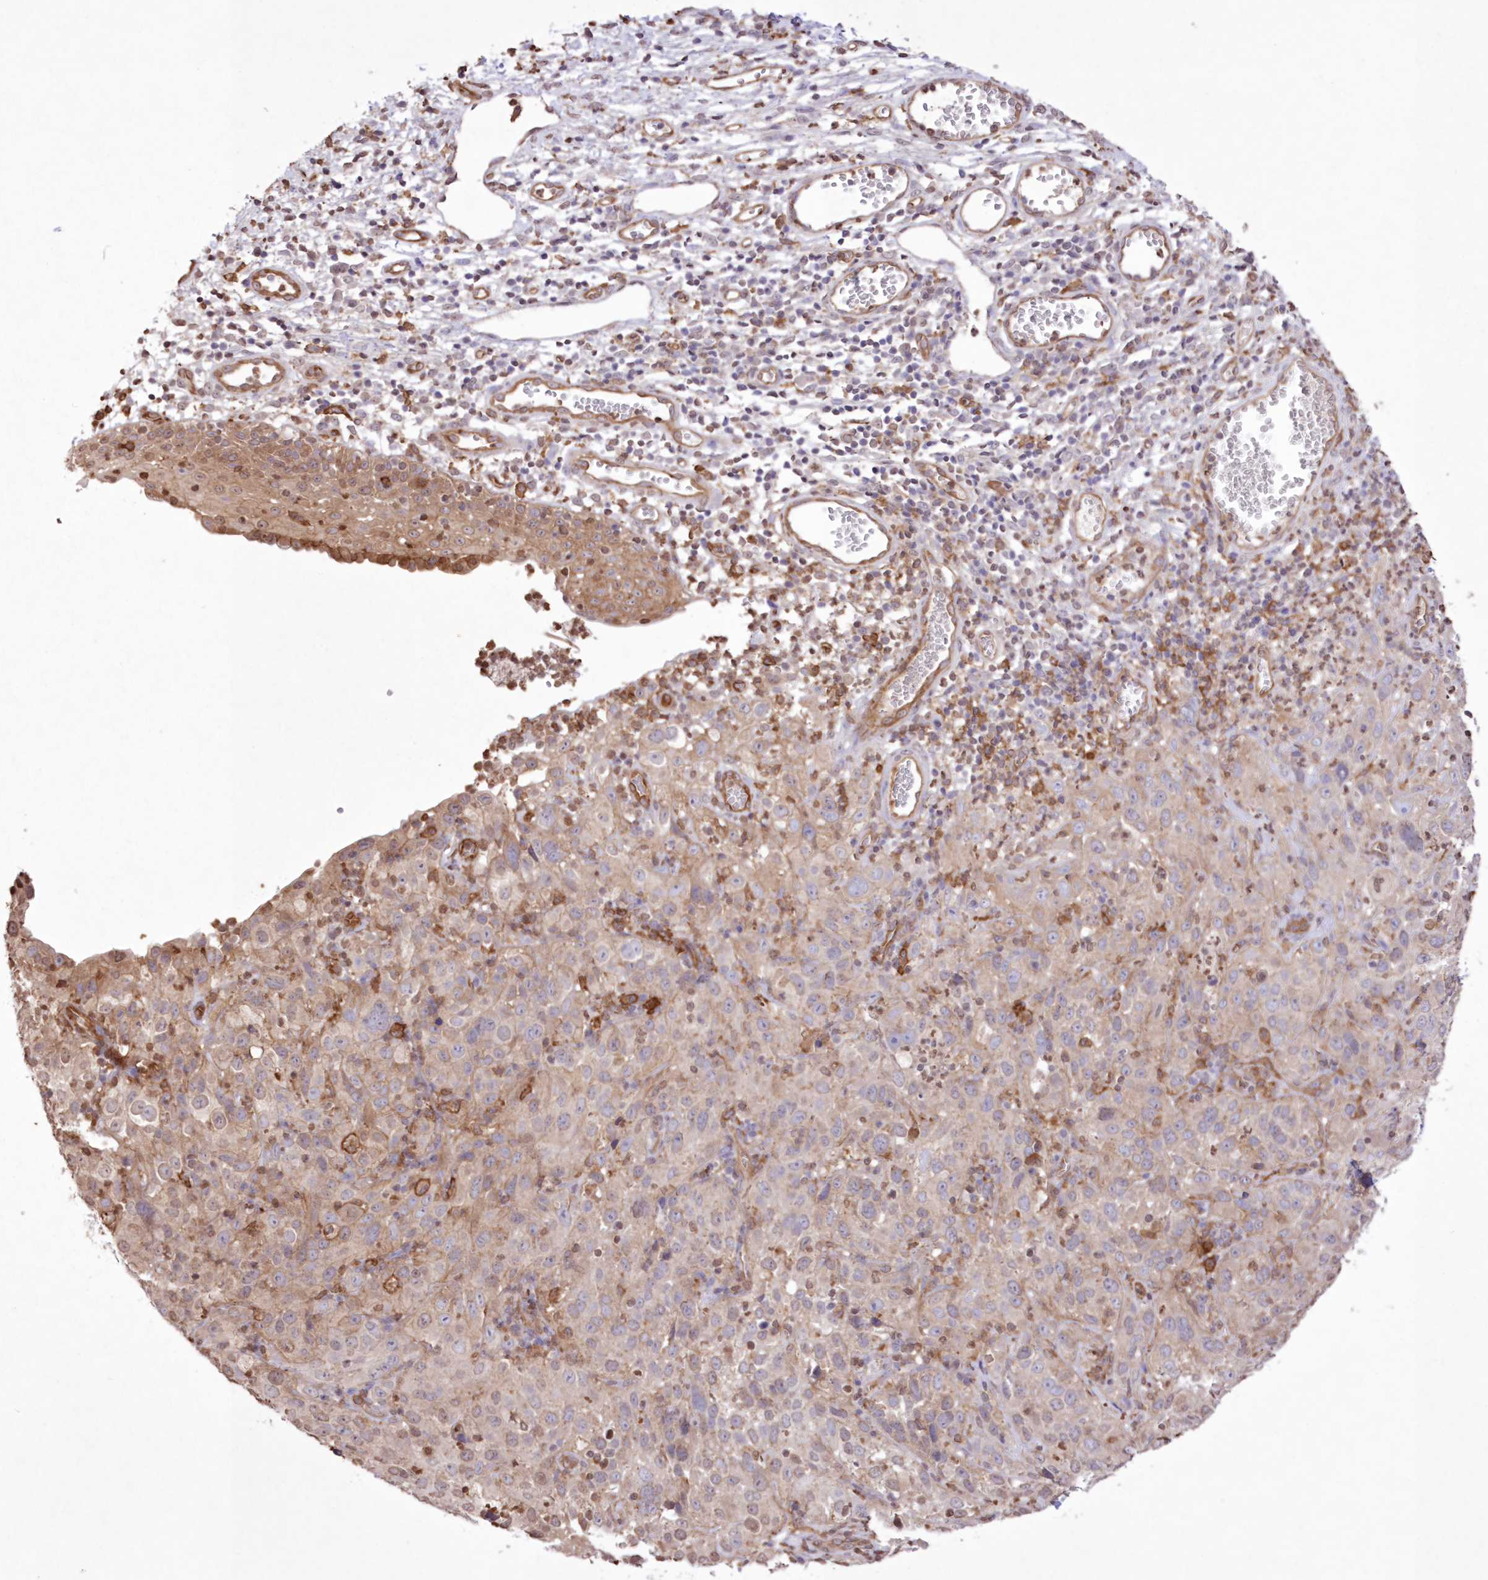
{"staining": {"intensity": "weak", "quantity": "25%-75%", "location": "cytoplasmic/membranous"}, "tissue": "cervical cancer", "cell_type": "Tumor cells", "image_type": "cancer", "snomed": [{"axis": "morphology", "description": "Squamous cell carcinoma, NOS"}, {"axis": "topography", "description": "Cervix"}], "caption": "The immunohistochemical stain highlights weak cytoplasmic/membranous positivity in tumor cells of cervical cancer tissue. Immunohistochemistry stains the protein of interest in brown and the nuclei are stained blue.", "gene": "FCHO2", "patient": {"sex": "female", "age": 32}}